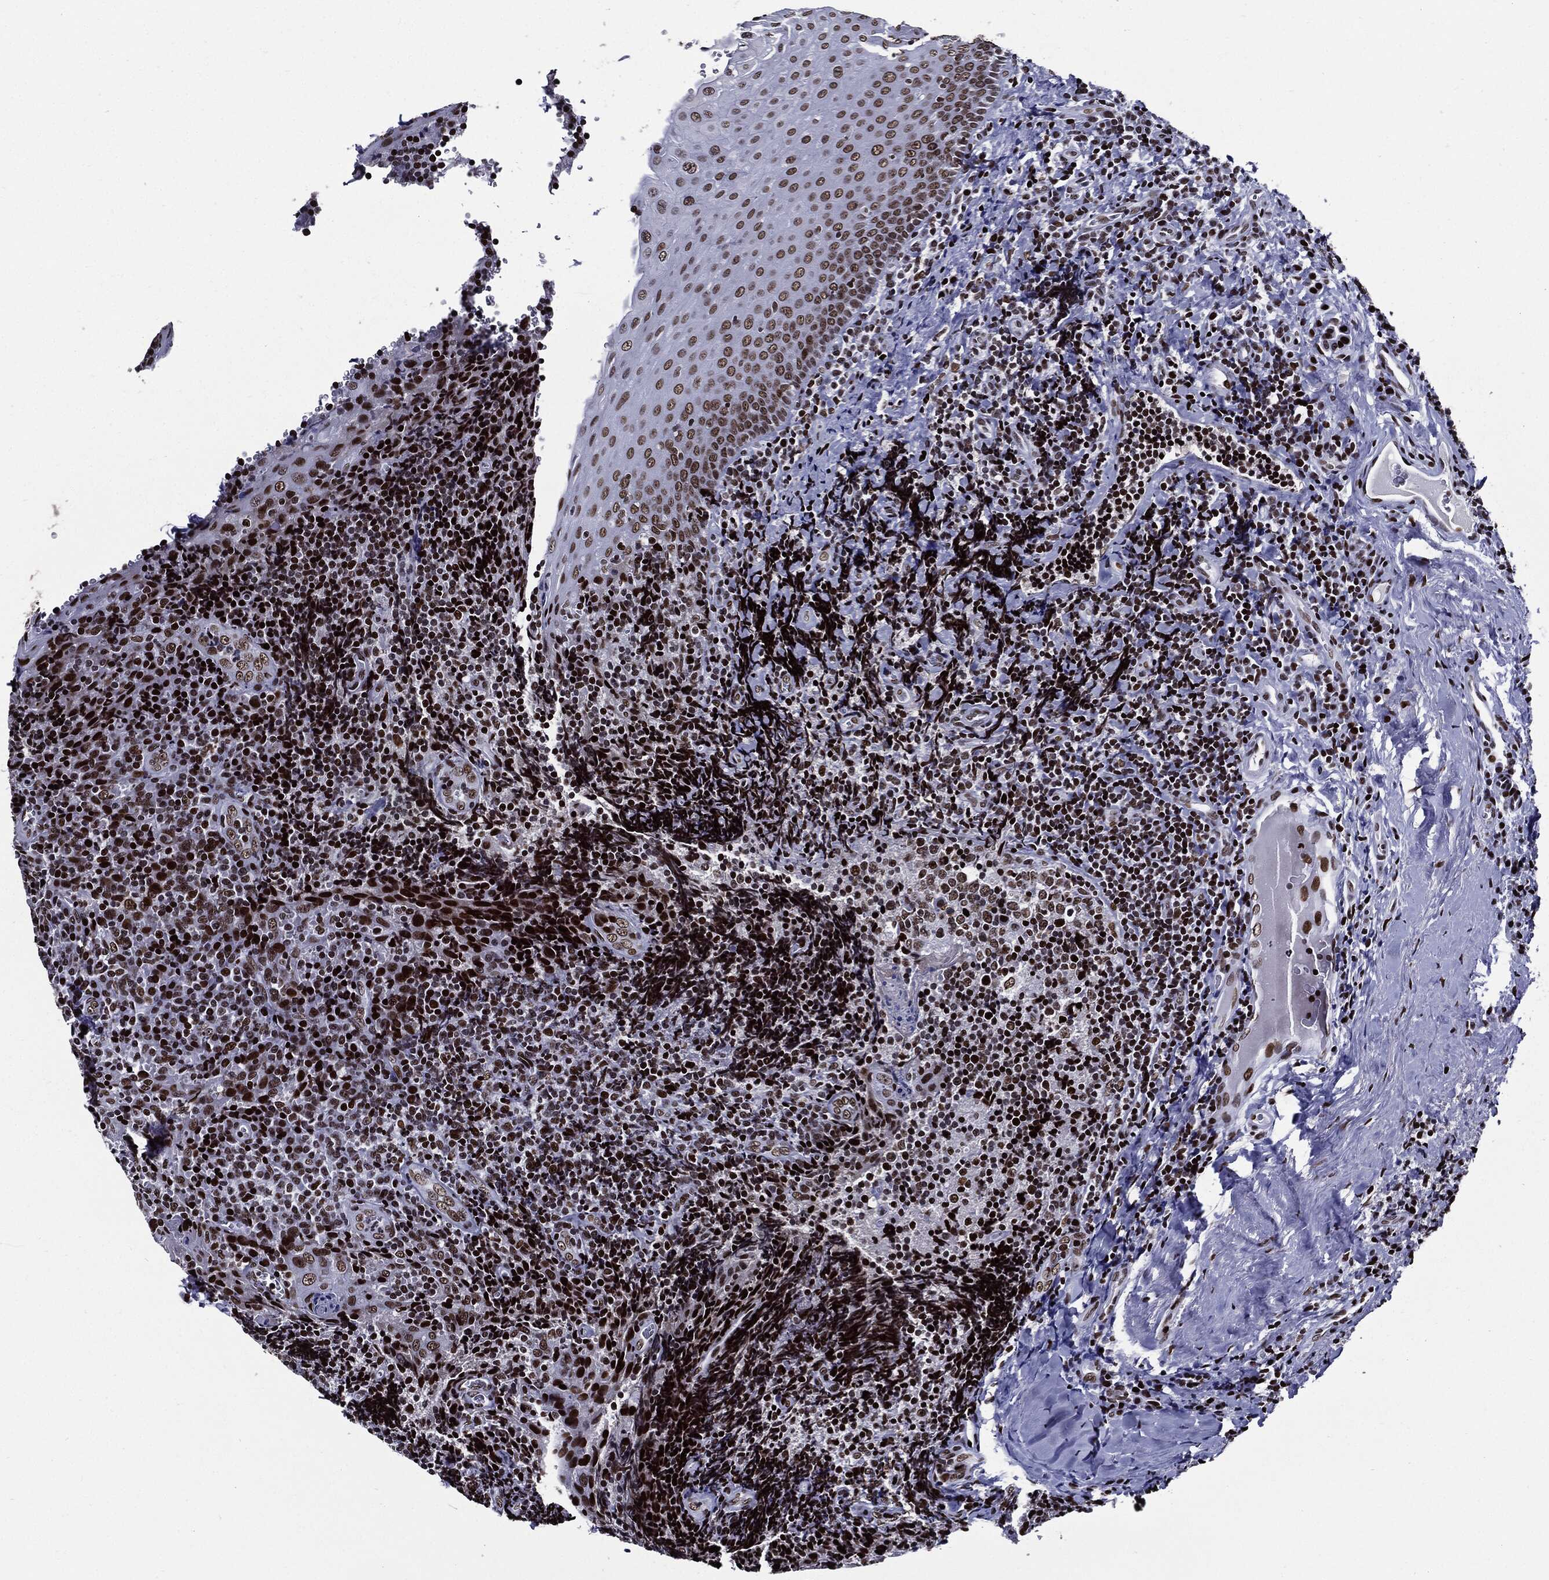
{"staining": {"intensity": "moderate", "quantity": ">75%", "location": "nuclear"}, "tissue": "tonsil", "cell_type": "Germinal center cells", "image_type": "normal", "snomed": [{"axis": "morphology", "description": "Normal tissue, NOS"}, {"axis": "morphology", "description": "Inflammation, NOS"}, {"axis": "topography", "description": "Tonsil"}], "caption": "Tonsil stained with immunohistochemistry (IHC) displays moderate nuclear expression in about >75% of germinal center cells.", "gene": "ZFP91", "patient": {"sex": "female", "age": 31}}